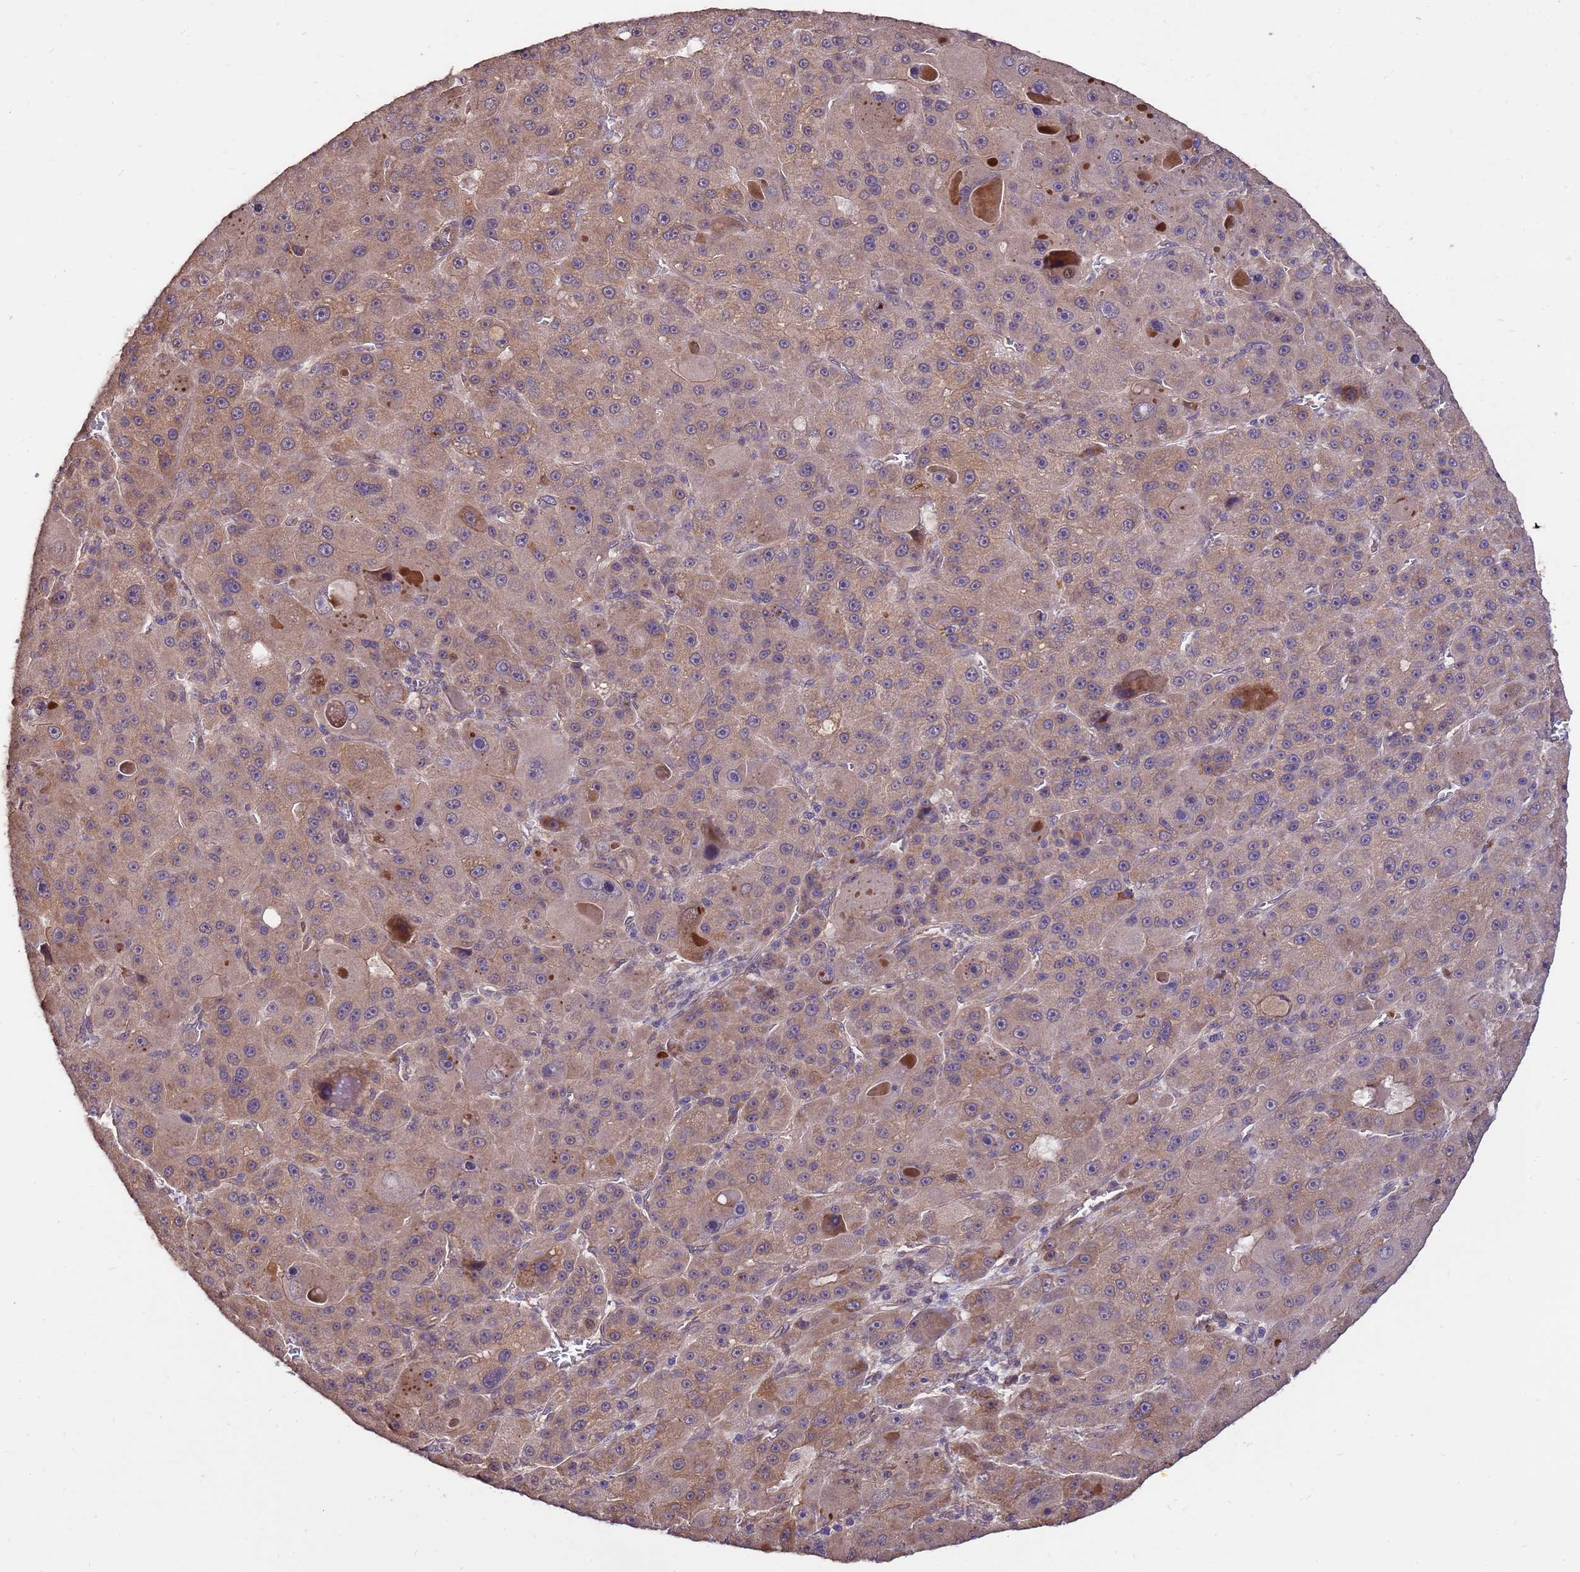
{"staining": {"intensity": "moderate", "quantity": "25%-75%", "location": "cytoplasmic/membranous"}, "tissue": "liver cancer", "cell_type": "Tumor cells", "image_type": "cancer", "snomed": [{"axis": "morphology", "description": "Carcinoma, Hepatocellular, NOS"}, {"axis": "topography", "description": "Liver"}], "caption": "Tumor cells reveal medium levels of moderate cytoplasmic/membranous expression in about 25%-75% of cells in human liver cancer (hepatocellular carcinoma).", "gene": "ZNF619", "patient": {"sex": "male", "age": 76}}